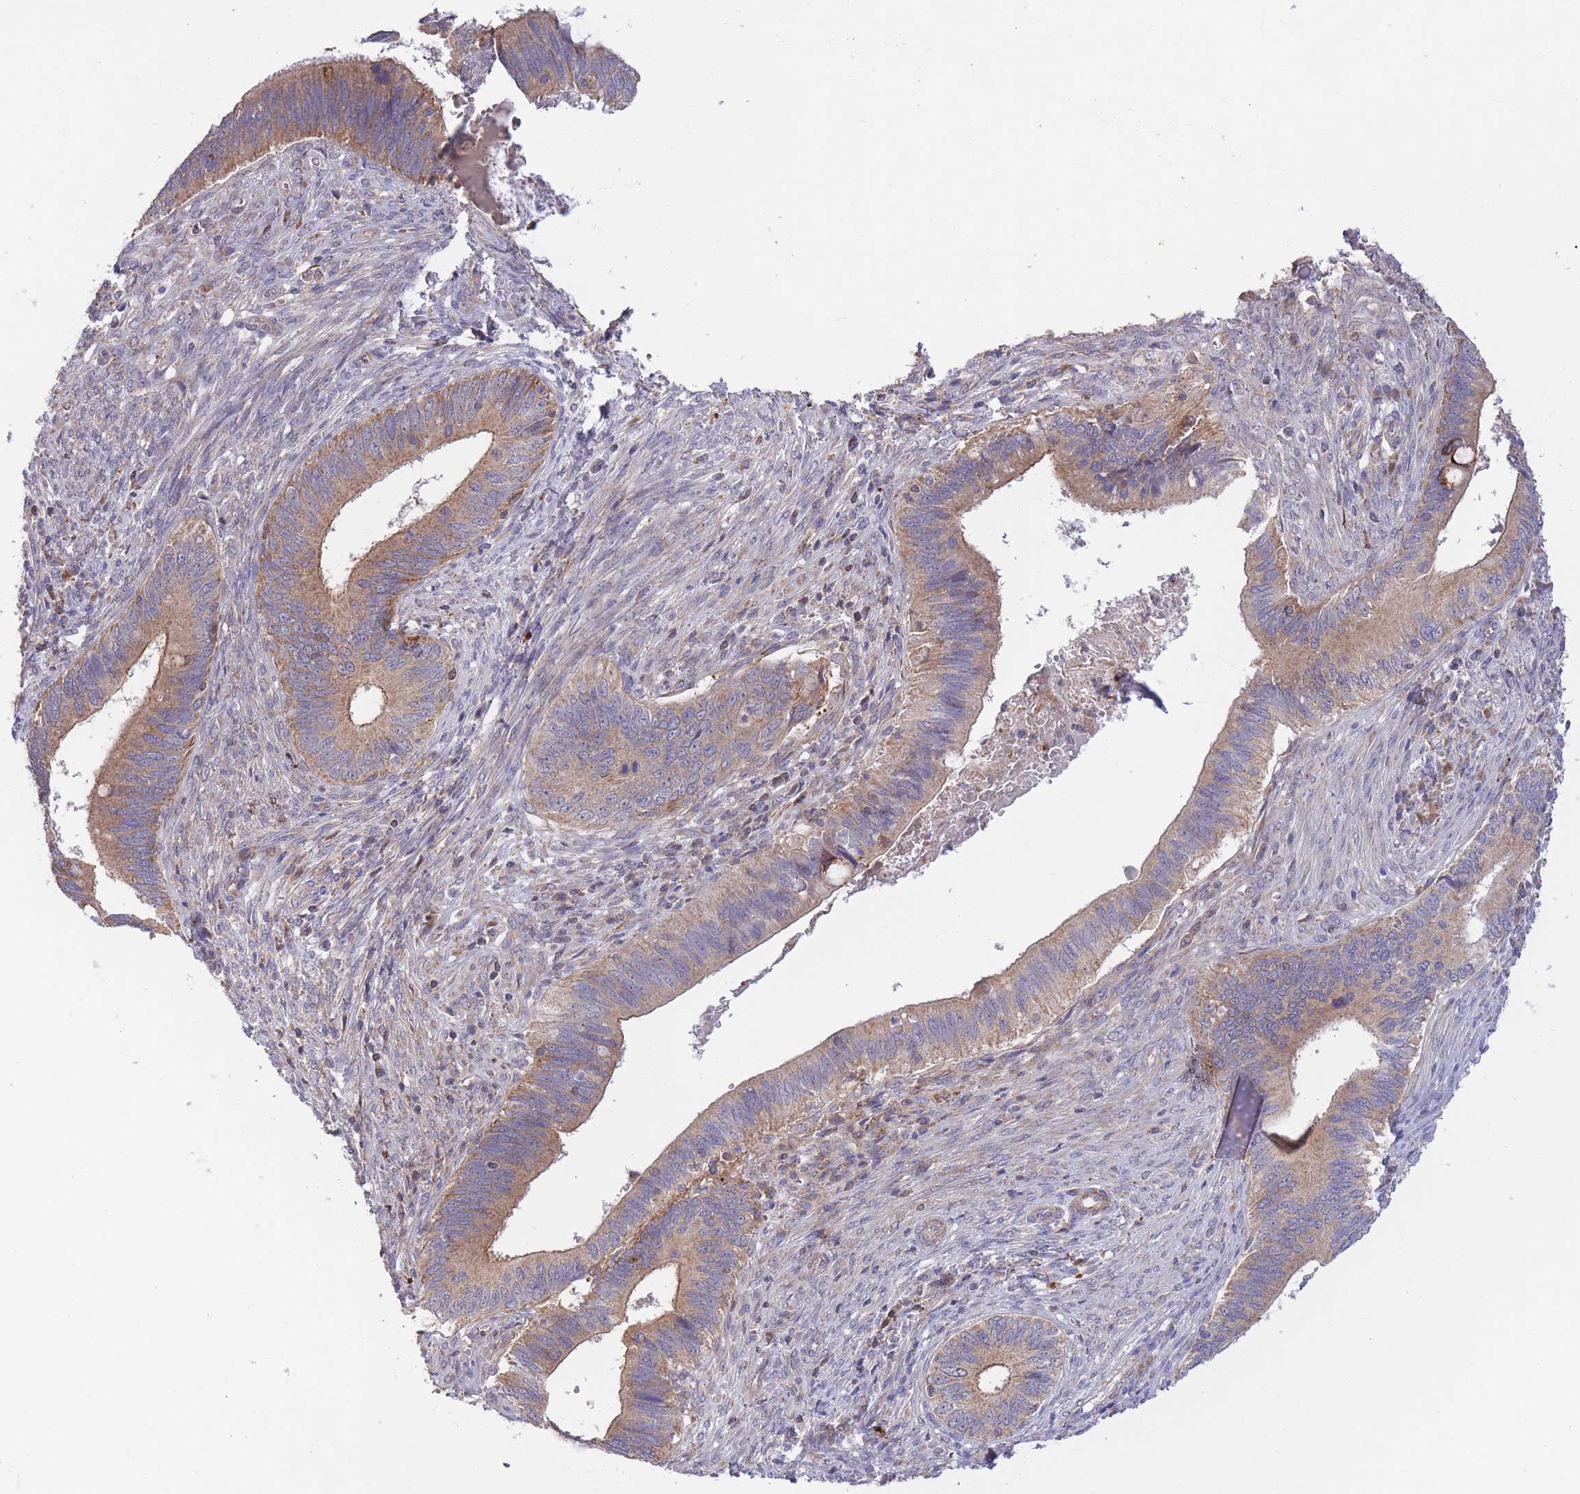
{"staining": {"intensity": "moderate", "quantity": ">75%", "location": "cytoplasmic/membranous"}, "tissue": "cervical cancer", "cell_type": "Tumor cells", "image_type": "cancer", "snomed": [{"axis": "morphology", "description": "Adenocarcinoma, NOS"}, {"axis": "topography", "description": "Cervix"}], "caption": "Human adenocarcinoma (cervical) stained with a protein marker displays moderate staining in tumor cells.", "gene": "ATP13A2", "patient": {"sex": "female", "age": 42}}